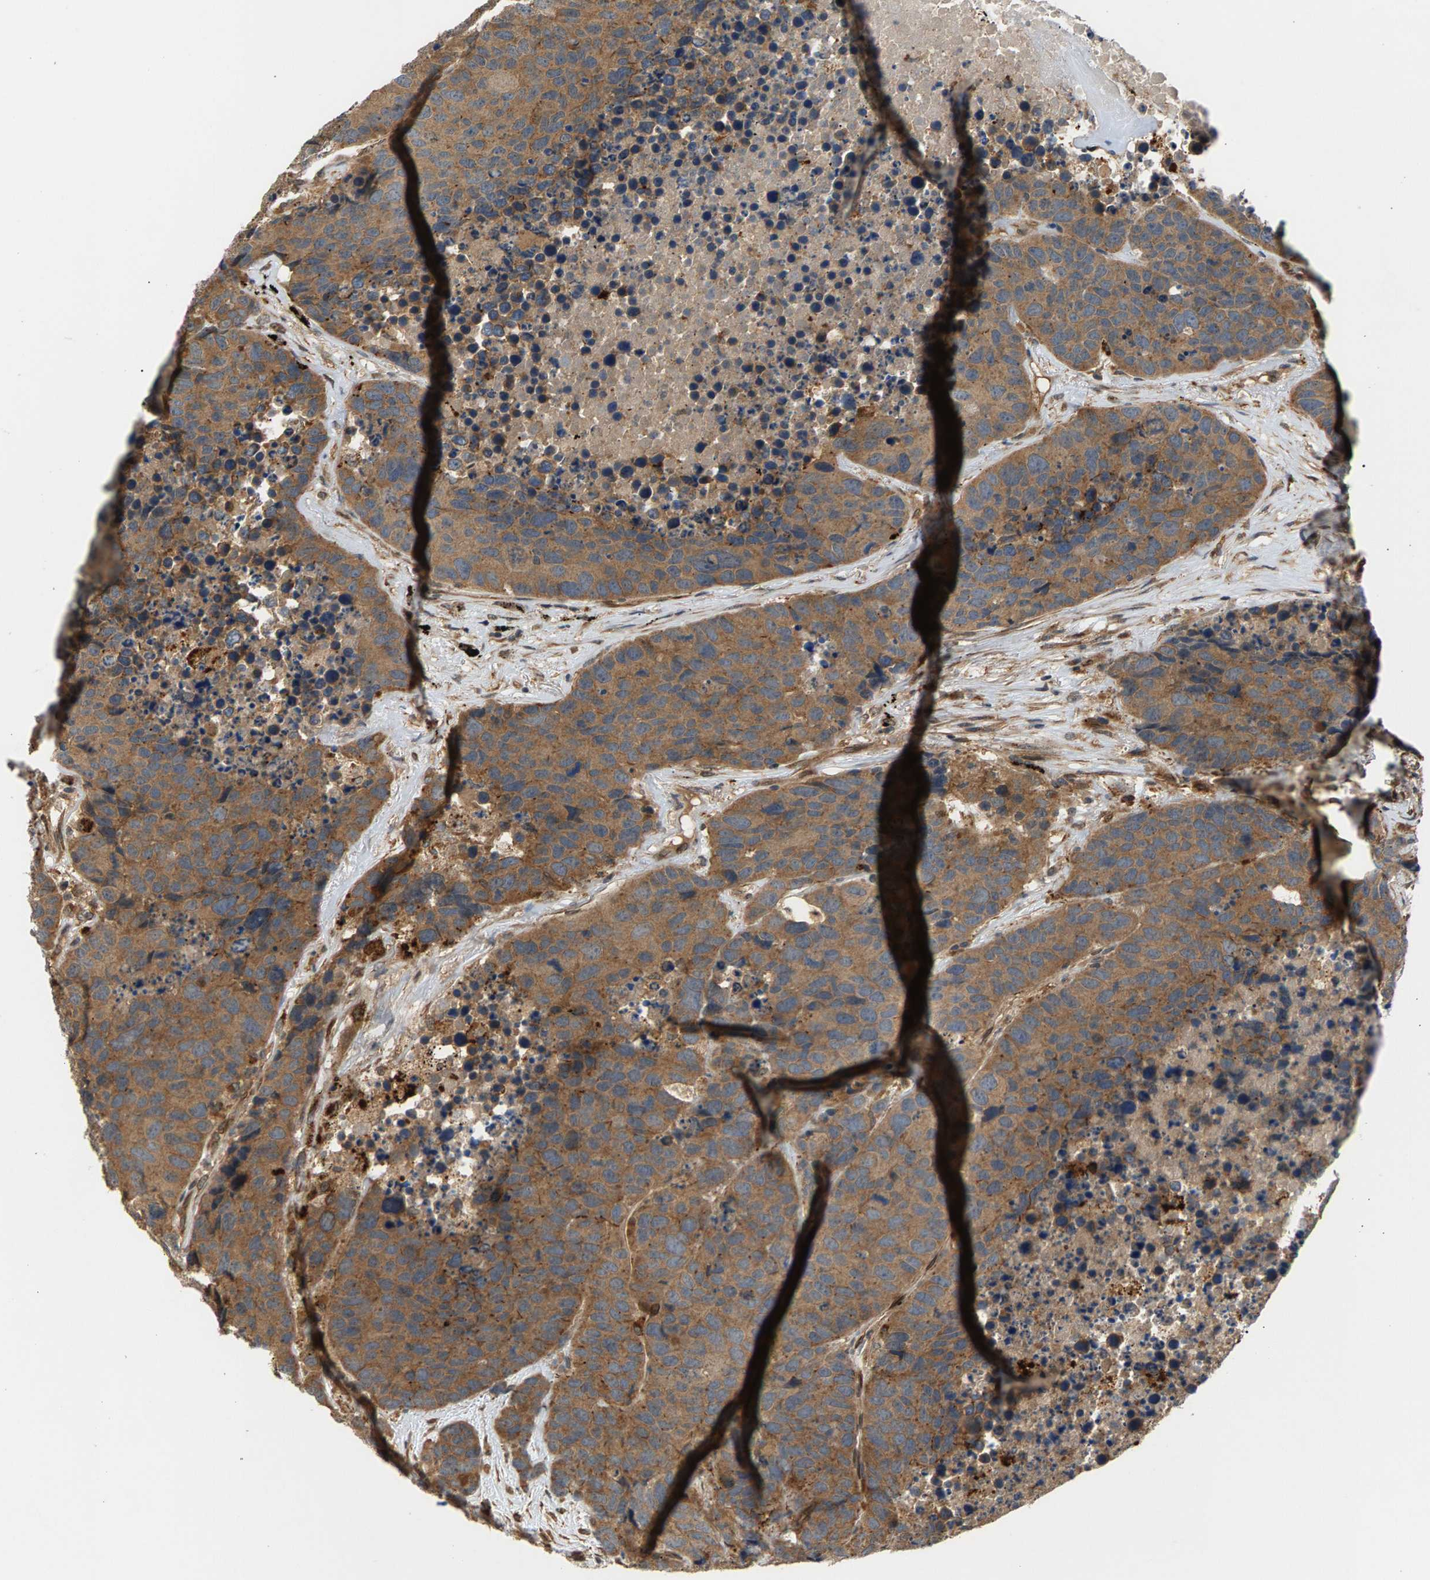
{"staining": {"intensity": "moderate", "quantity": ">75%", "location": "cytoplasmic/membranous"}, "tissue": "carcinoid", "cell_type": "Tumor cells", "image_type": "cancer", "snomed": [{"axis": "morphology", "description": "Carcinoid, malignant, NOS"}, {"axis": "topography", "description": "Lung"}], "caption": "Immunohistochemical staining of human carcinoid demonstrates medium levels of moderate cytoplasmic/membranous positivity in approximately >75% of tumor cells.", "gene": "MAP2K5", "patient": {"sex": "male", "age": 60}}